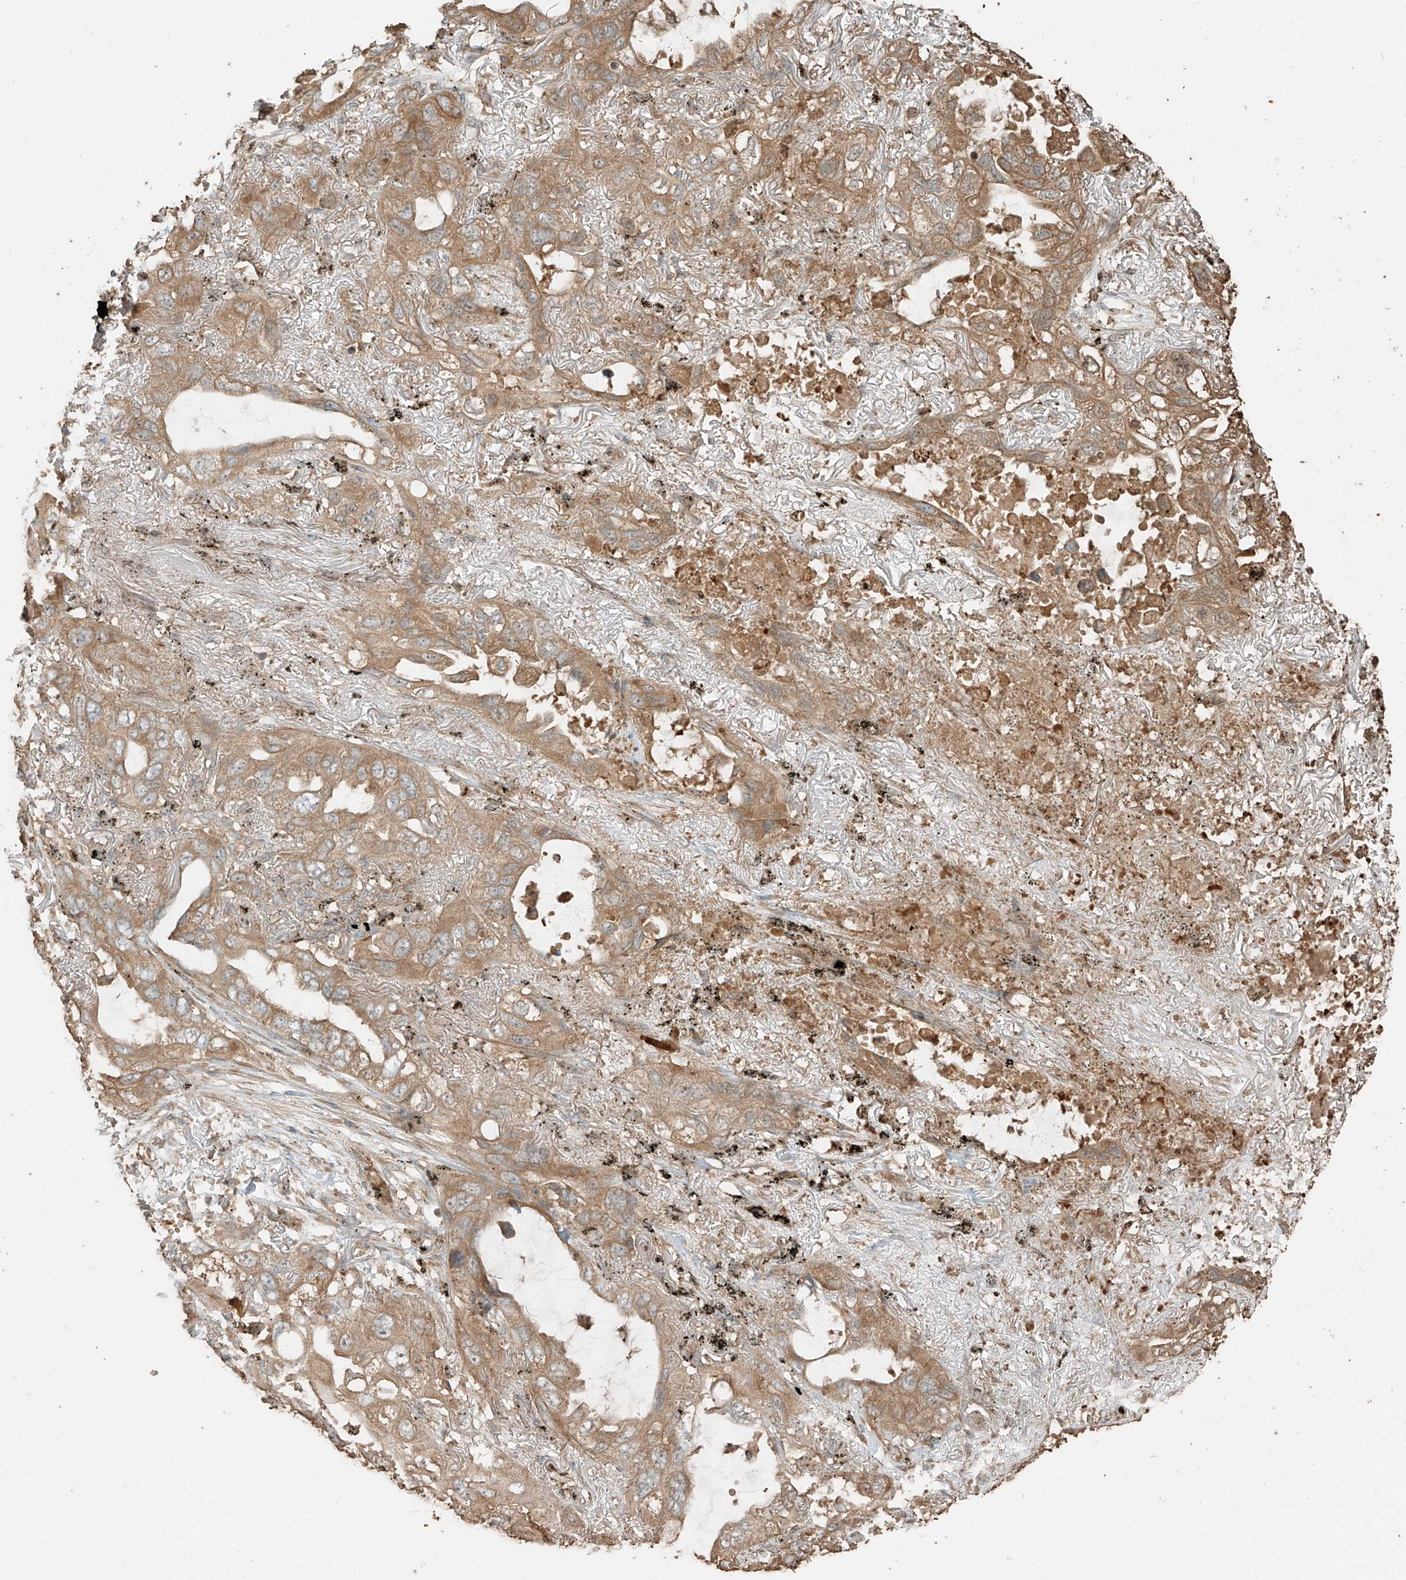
{"staining": {"intensity": "moderate", "quantity": ">75%", "location": "cytoplasmic/membranous"}, "tissue": "lung cancer", "cell_type": "Tumor cells", "image_type": "cancer", "snomed": [{"axis": "morphology", "description": "Squamous cell carcinoma, NOS"}, {"axis": "topography", "description": "Lung"}], "caption": "Protein analysis of lung cancer (squamous cell carcinoma) tissue exhibits moderate cytoplasmic/membranous positivity in approximately >75% of tumor cells. Using DAB (3,3'-diaminobenzidine) (brown) and hematoxylin (blue) stains, captured at high magnification using brightfield microscopy.", "gene": "RFTN2", "patient": {"sex": "female", "age": 73}}